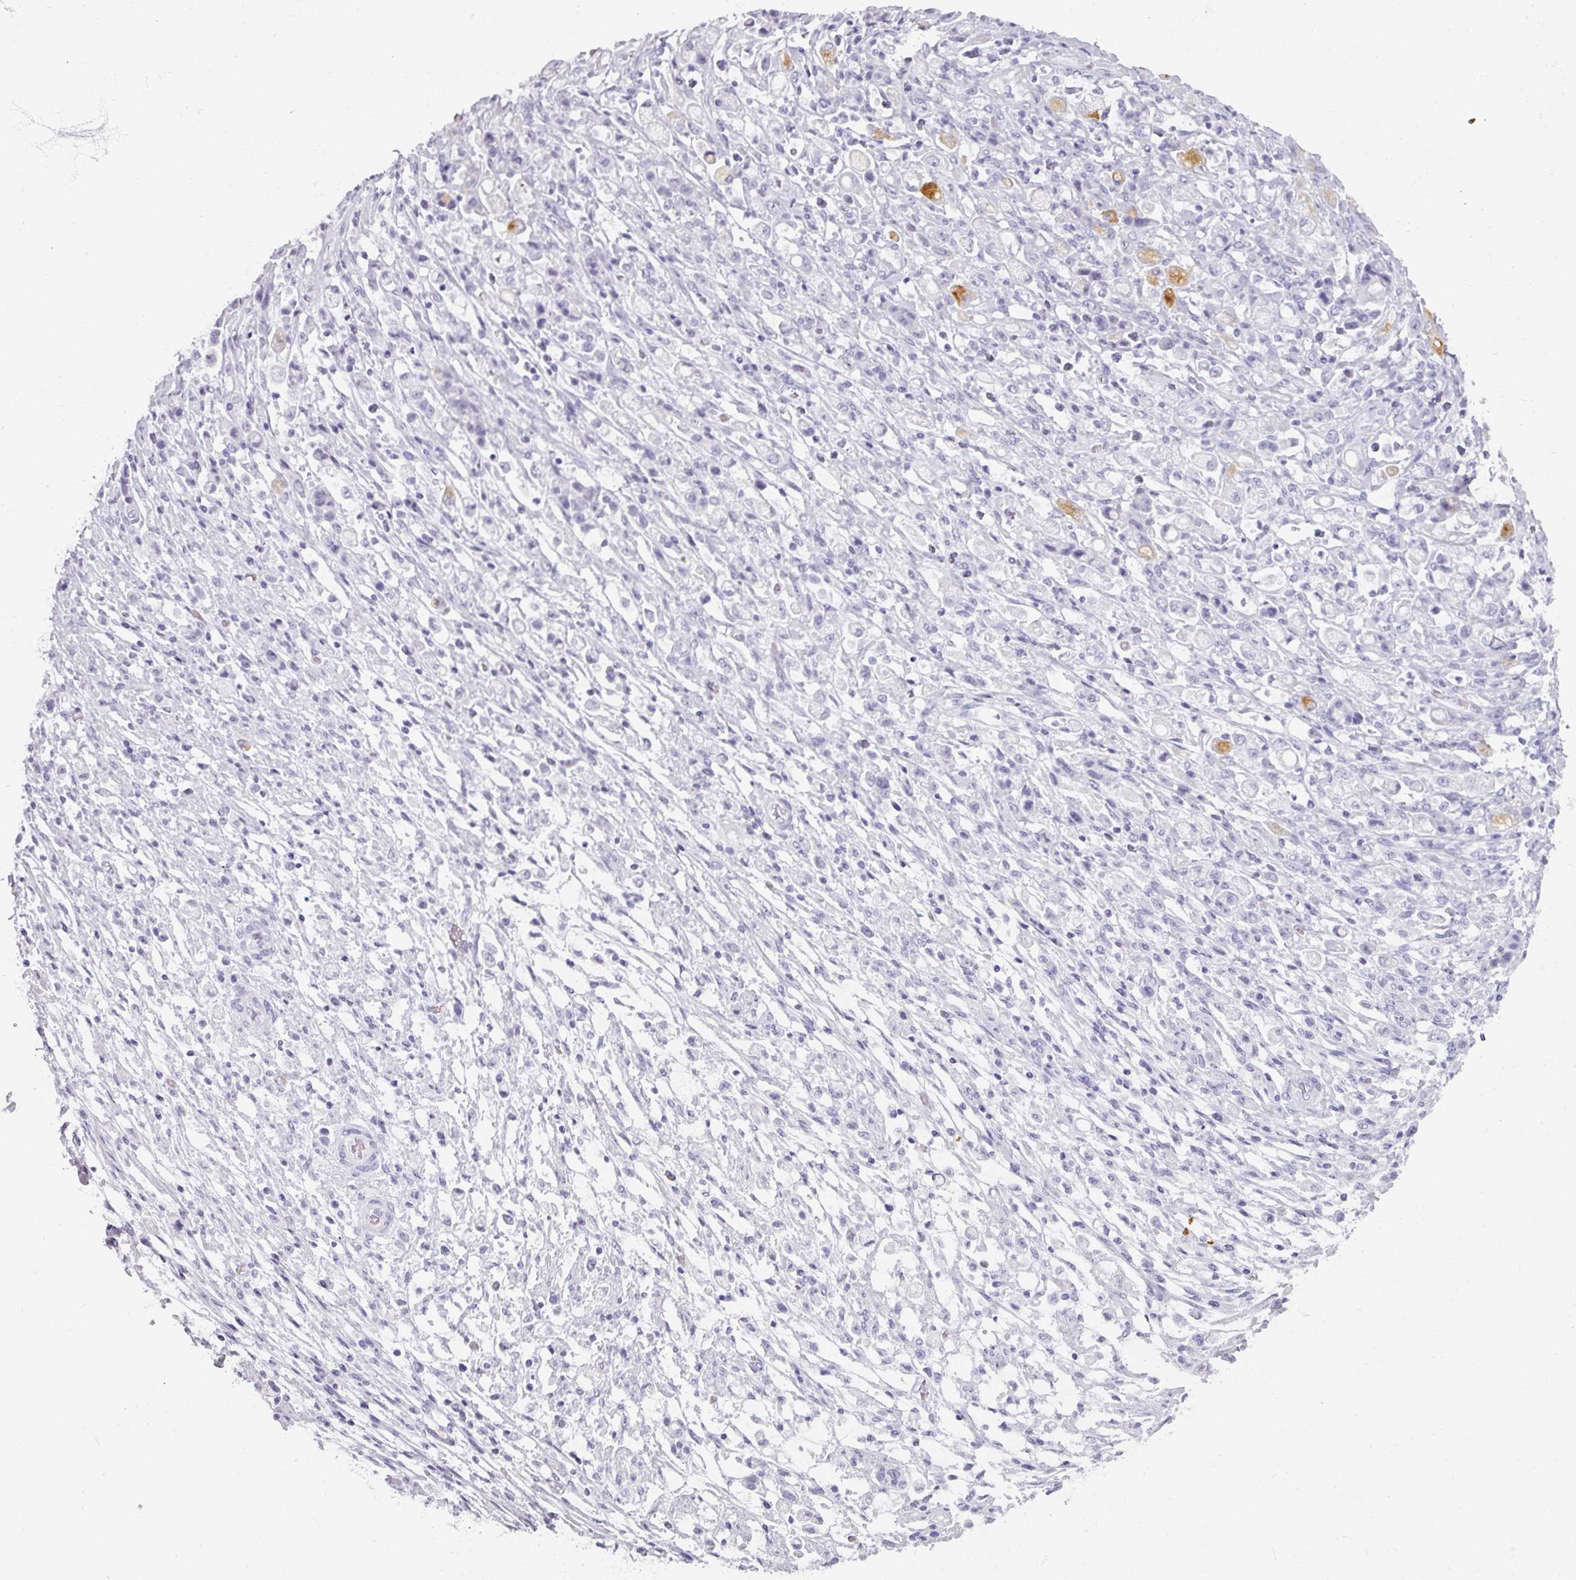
{"staining": {"intensity": "negative", "quantity": "none", "location": "none"}, "tissue": "stomach cancer", "cell_type": "Tumor cells", "image_type": "cancer", "snomed": [{"axis": "morphology", "description": "Adenocarcinoma, NOS"}, {"axis": "topography", "description": "Stomach"}], "caption": "Immunohistochemical staining of human stomach cancer shows no significant expression in tumor cells.", "gene": "REG3G", "patient": {"sex": "female", "age": 60}}